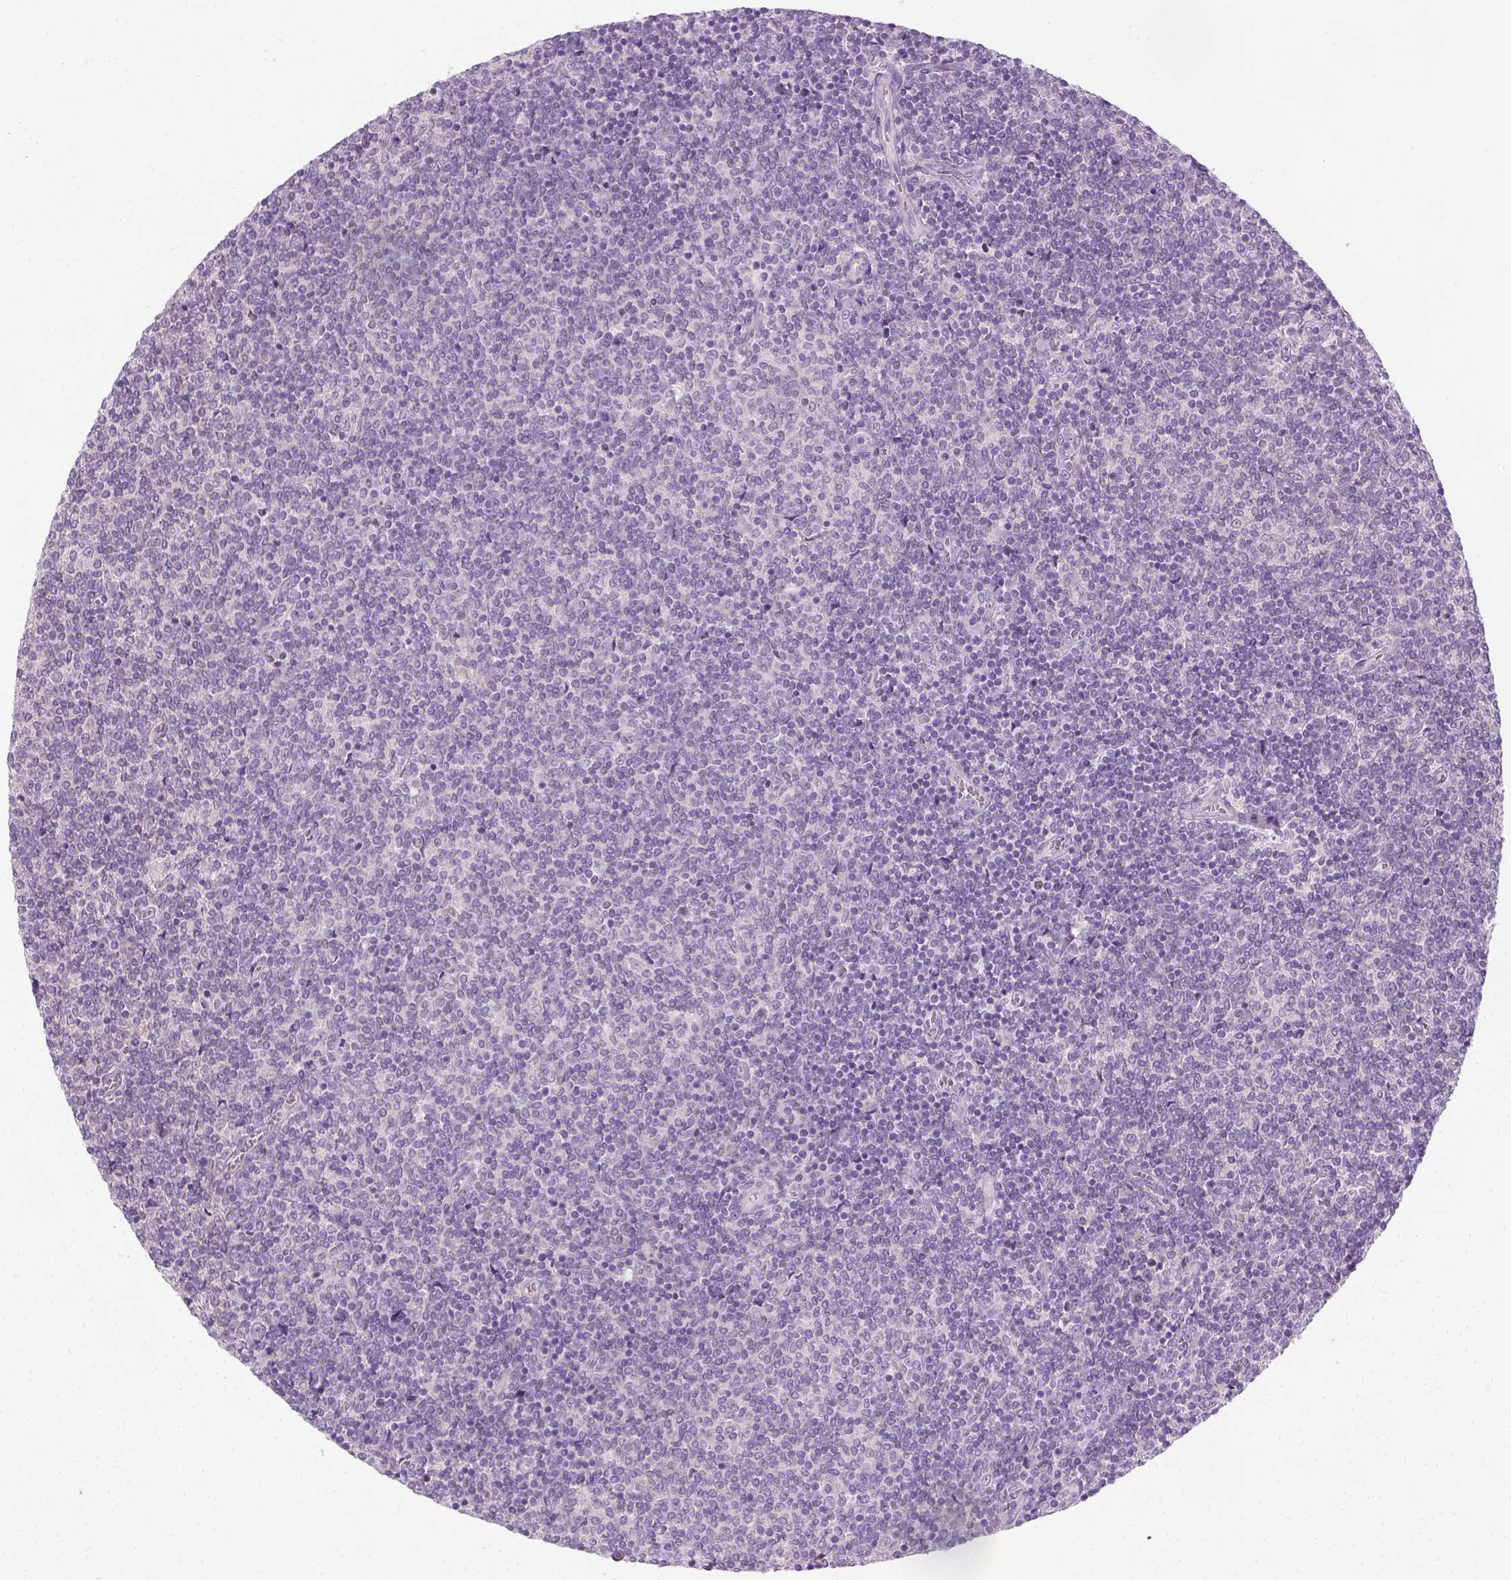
{"staining": {"intensity": "negative", "quantity": "none", "location": "none"}, "tissue": "lymphoma", "cell_type": "Tumor cells", "image_type": "cancer", "snomed": [{"axis": "morphology", "description": "Malignant lymphoma, non-Hodgkin's type, Low grade"}, {"axis": "topography", "description": "Lymph node"}], "caption": "Tumor cells are negative for brown protein staining in low-grade malignant lymphoma, non-Hodgkin's type. (DAB immunohistochemistry (IHC) with hematoxylin counter stain).", "gene": "GFI1B", "patient": {"sex": "male", "age": 52}}